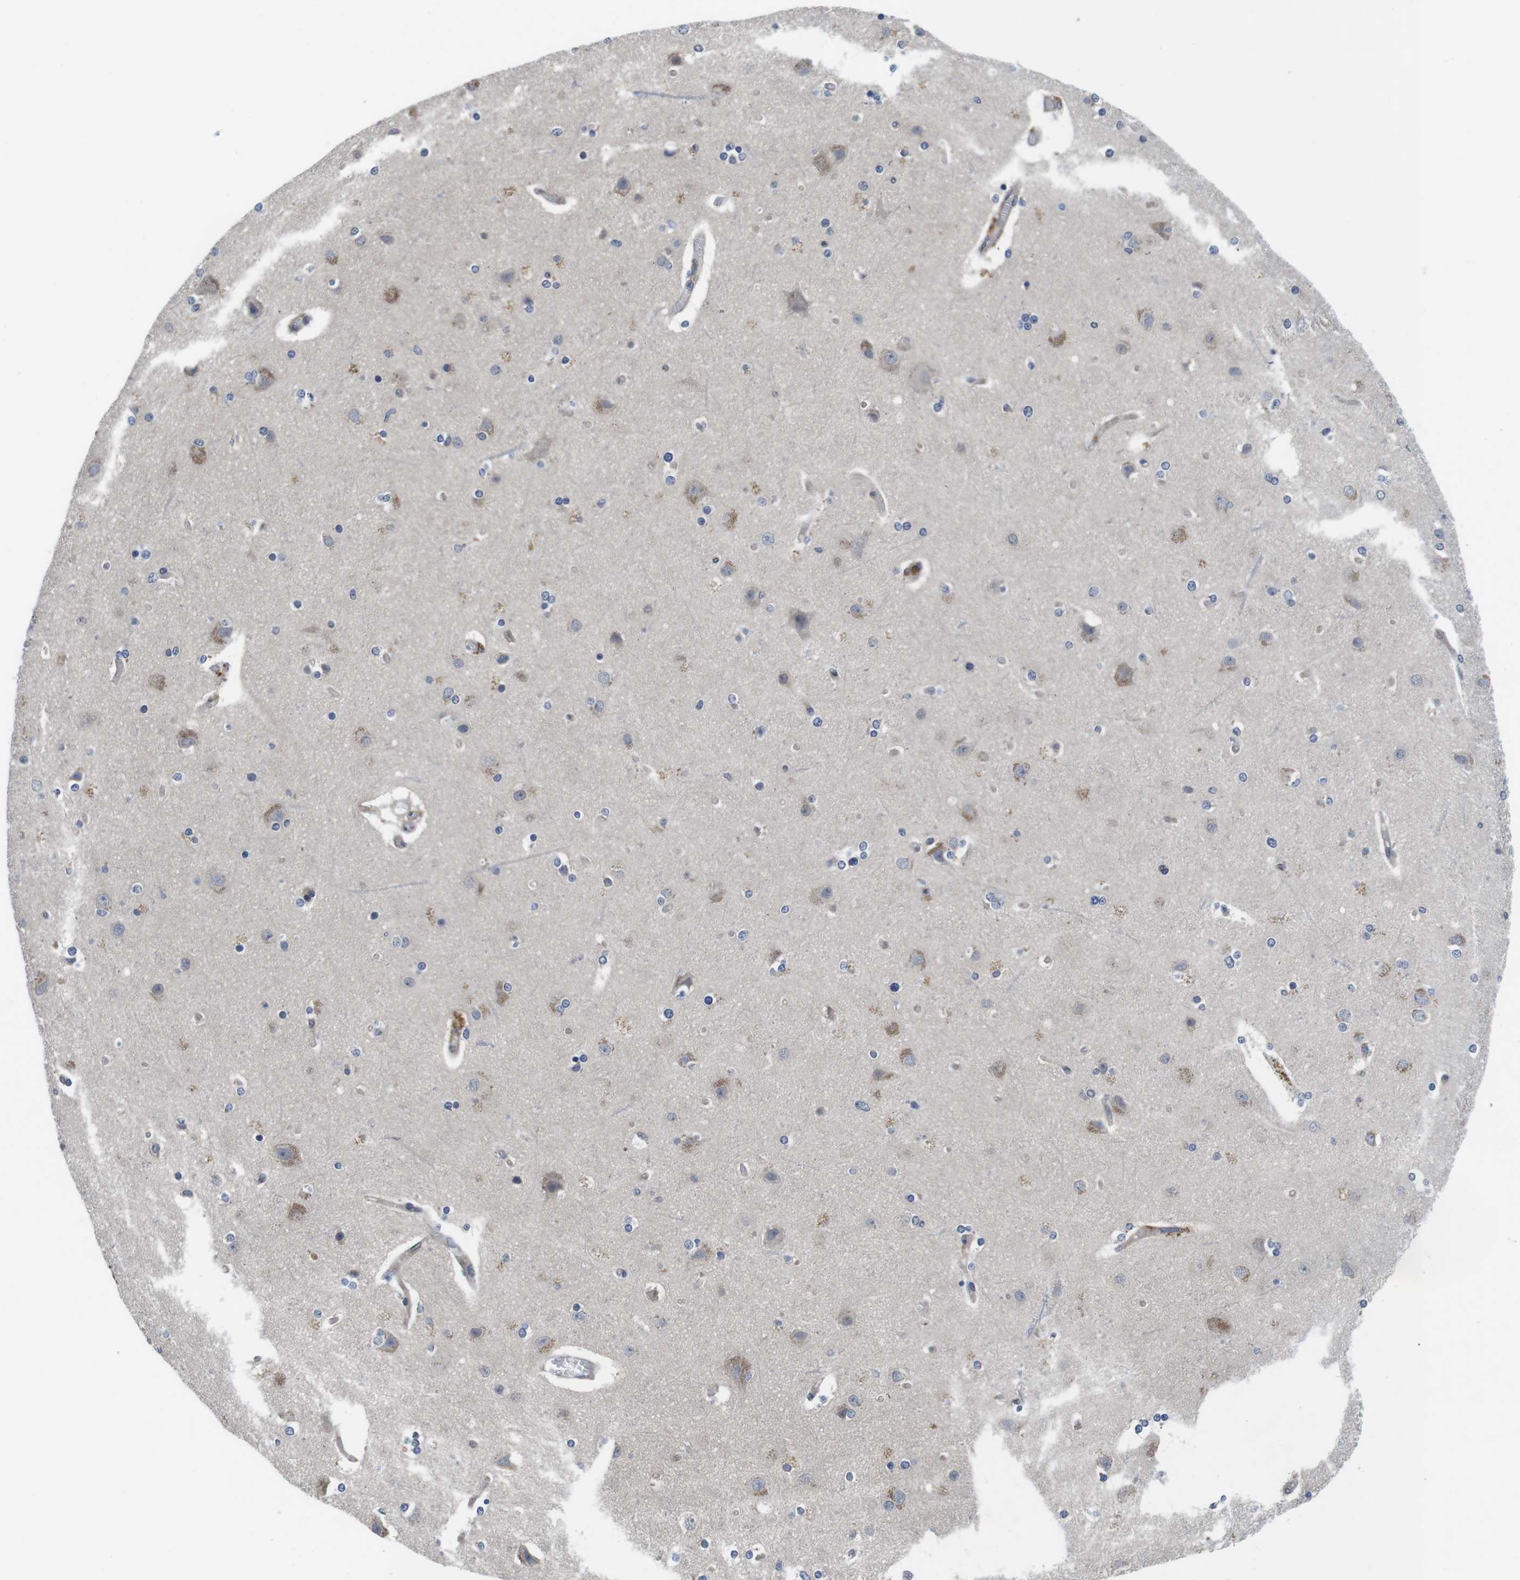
{"staining": {"intensity": "negative", "quantity": "none", "location": "none"}, "tissue": "cerebral cortex", "cell_type": "Endothelial cells", "image_type": "normal", "snomed": [{"axis": "morphology", "description": "Normal tissue, NOS"}, {"axis": "topography", "description": "Cerebral cortex"}], "caption": "An immunohistochemistry (IHC) image of normal cerebral cortex is shown. There is no staining in endothelial cells of cerebral cortex. The staining was performed using DAB to visualize the protein expression in brown, while the nuclei were stained in blue with hematoxylin (Magnification: 20x).", "gene": "FADD", "patient": {"sex": "female", "age": 54}}